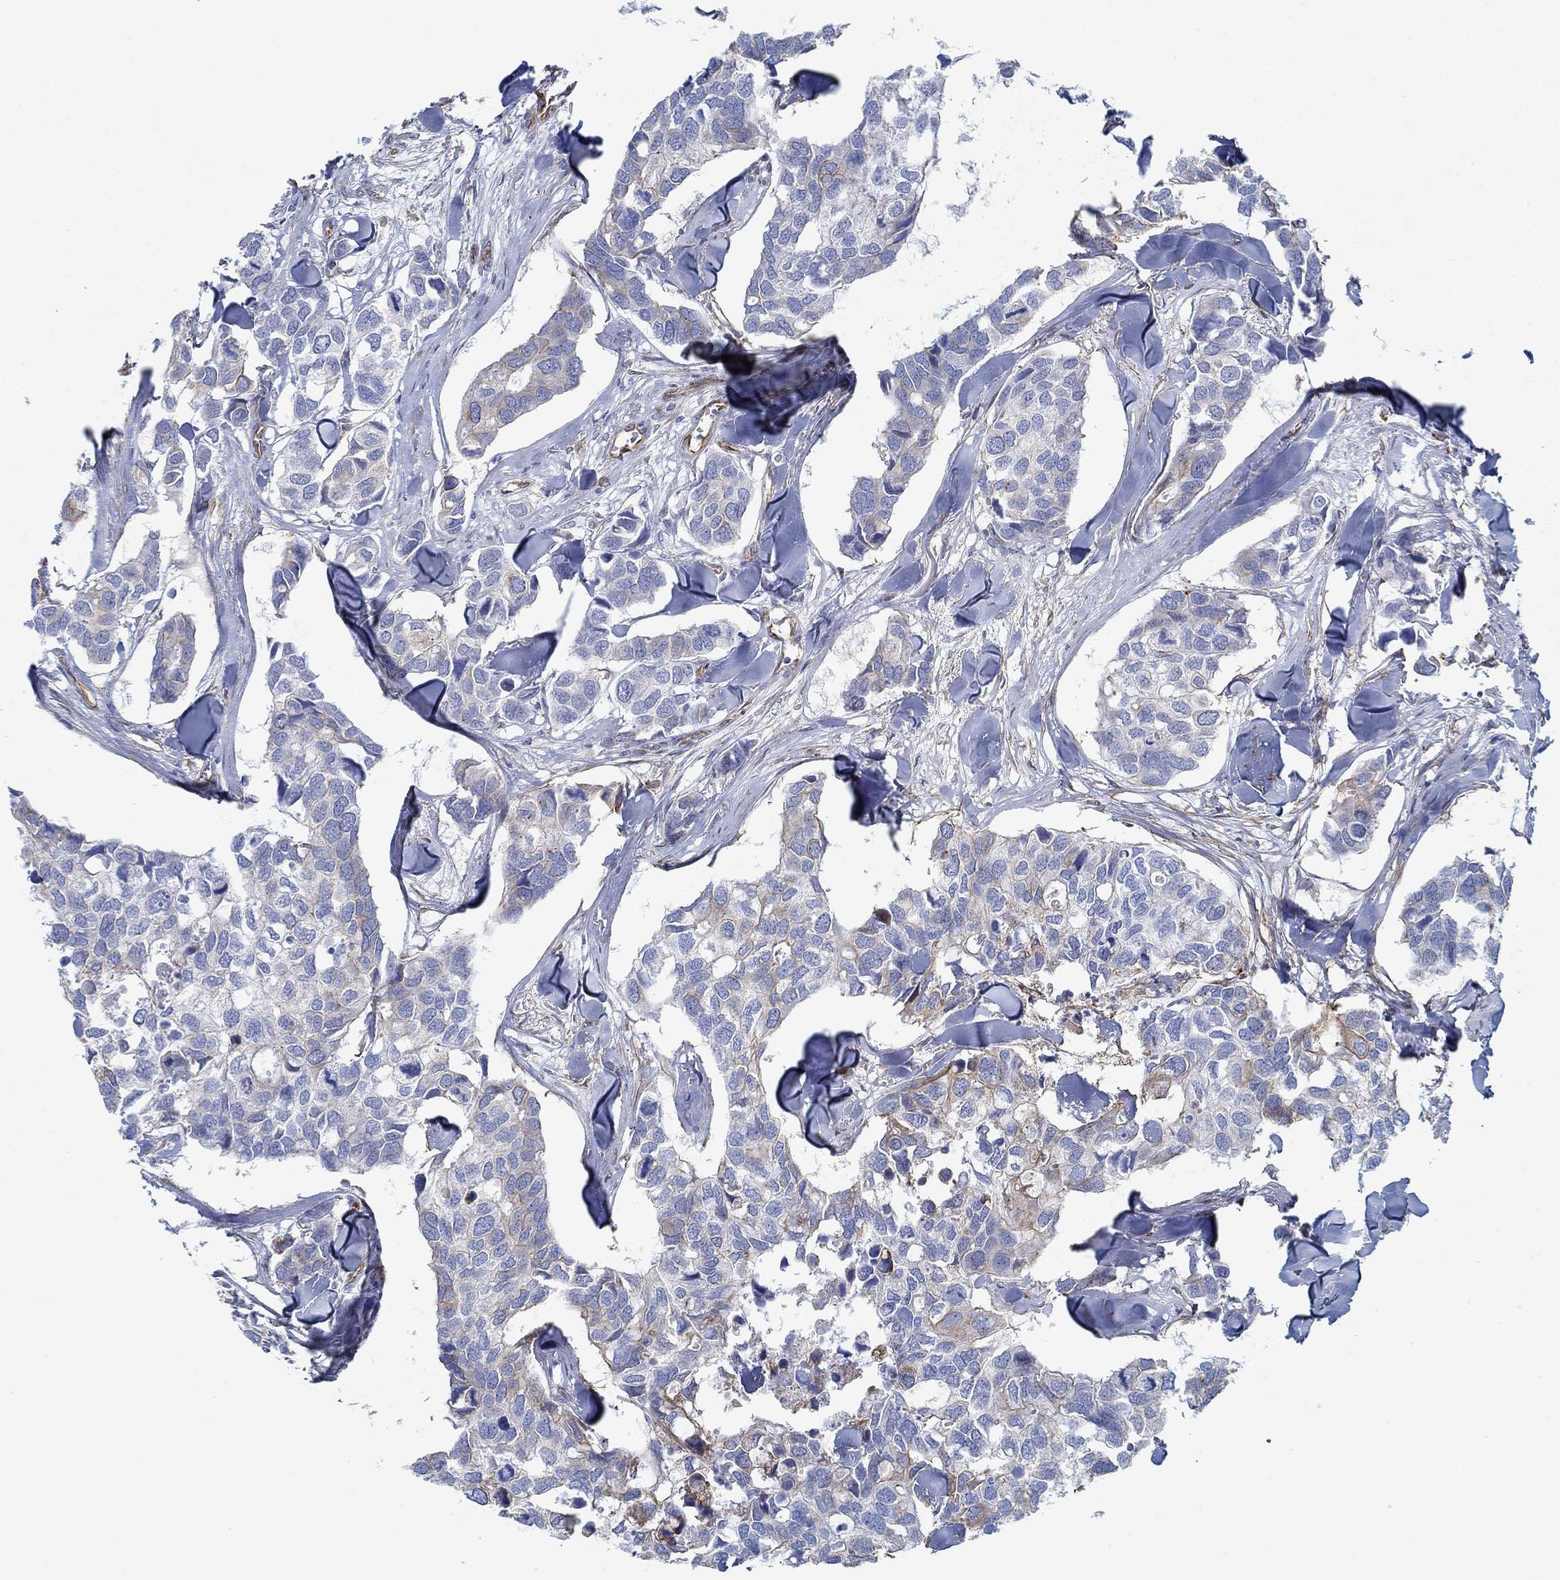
{"staining": {"intensity": "weak", "quantity": "<25%", "location": "cytoplasmic/membranous"}, "tissue": "breast cancer", "cell_type": "Tumor cells", "image_type": "cancer", "snomed": [{"axis": "morphology", "description": "Duct carcinoma"}, {"axis": "topography", "description": "Breast"}], "caption": "Breast cancer (infiltrating ductal carcinoma) was stained to show a protein in brown. There is no significant expression in tumor cells. Brightfield microscopy of immunohistochemistry stained with DAB (brown) and hematoxylin (blue), captured at high magnification.", "gene": "STC2", "patient": {"sex": "female", "age": 83}}